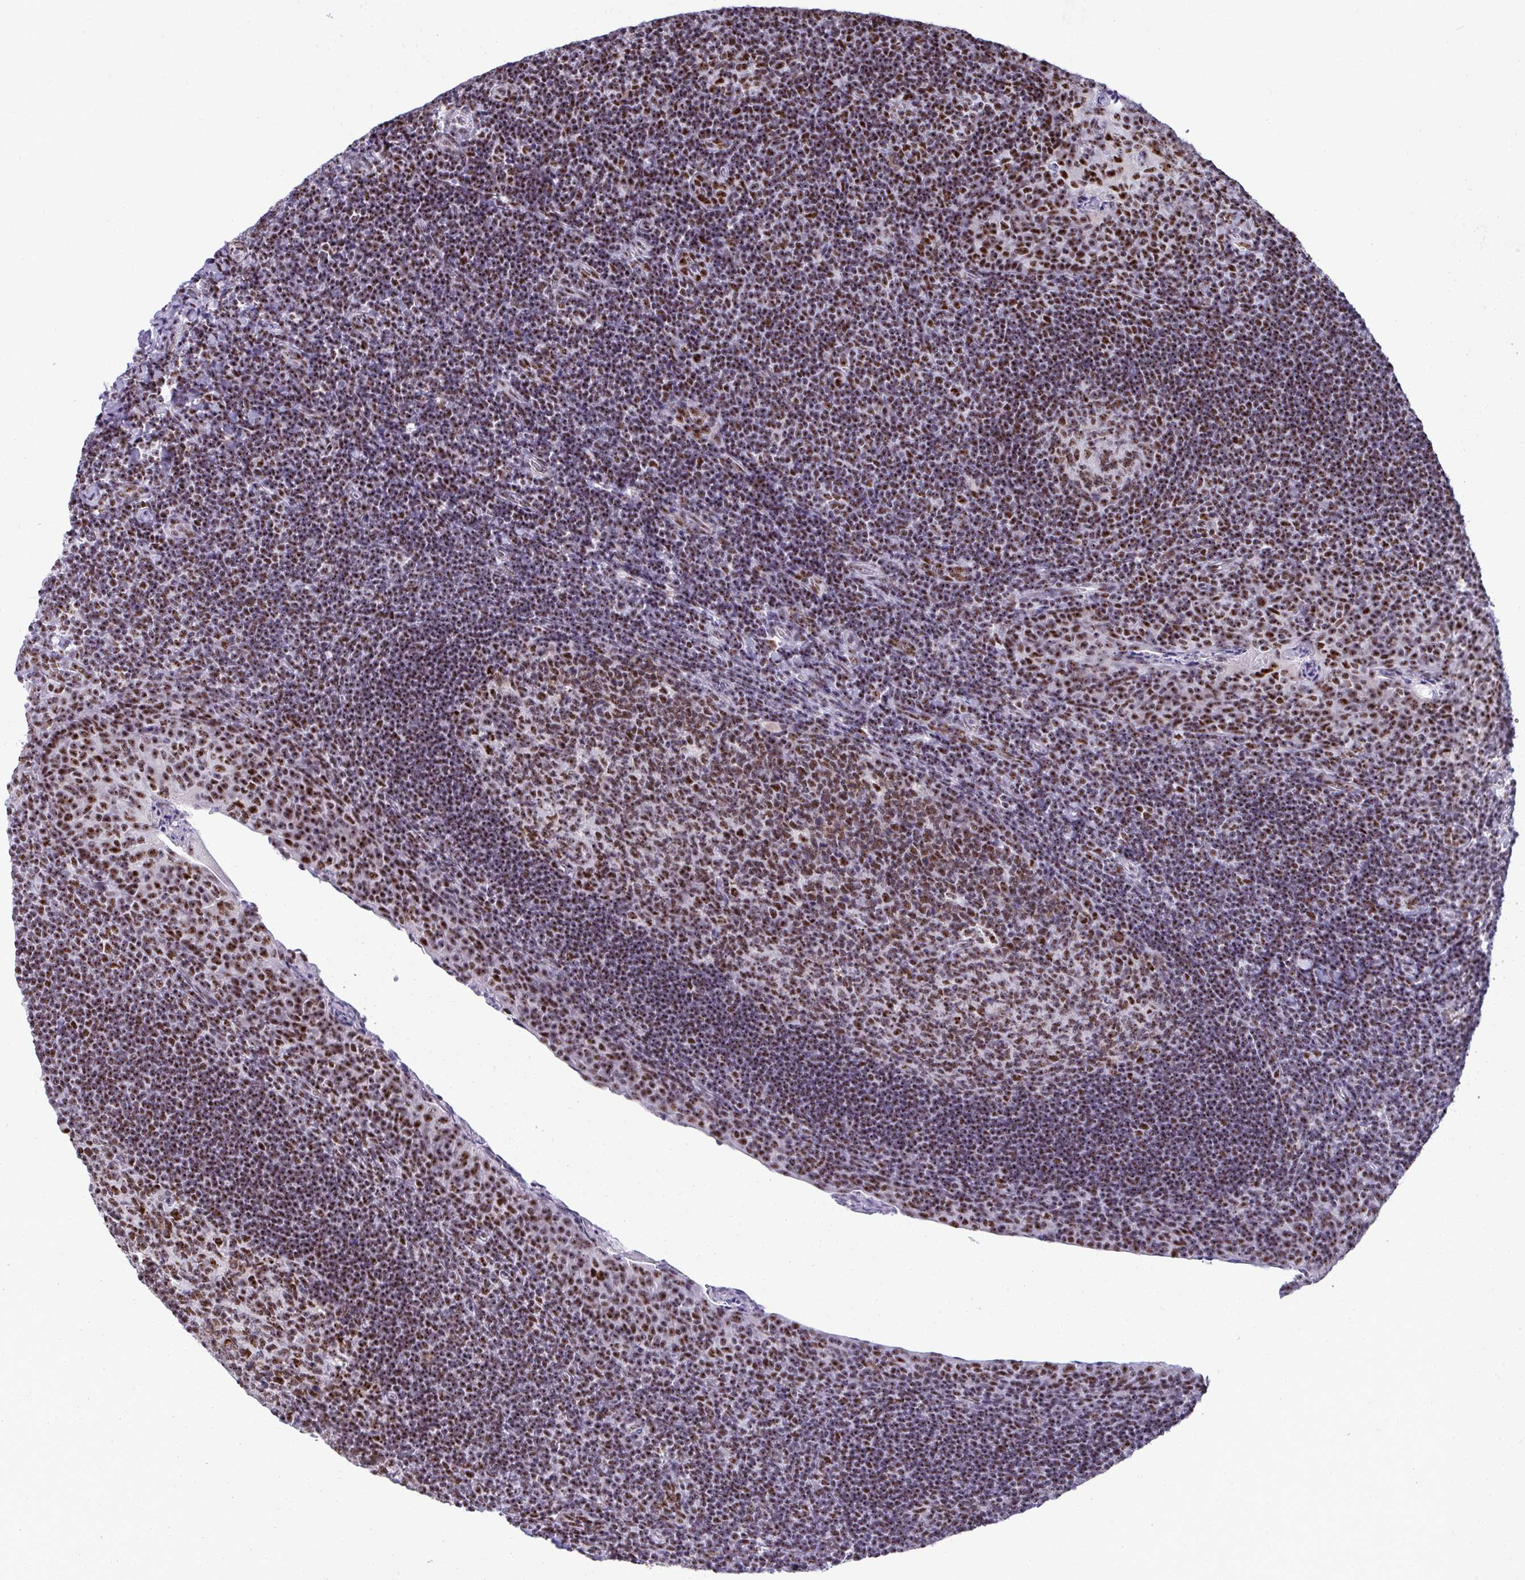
{"staining": {"intensity": "strong", "quantity": ">75%", "location": "nuclear"}, "tissue": "tonsil", "cell_type": "Germinal center cells", "image_type": "normal", "snomed": [{"axis": "morphology", "description": "Normal tissue, NOS"}, {"axis": "topography", "description": "Tonsil"}], "caption": "Immunohistochemical staining of benign tonsil shows >75% levels of strong nuclear protein positivity in approximately >75% of germinal center cells.", "gene": "PELP1", "patient": {"sex": "male", "age": 17}}